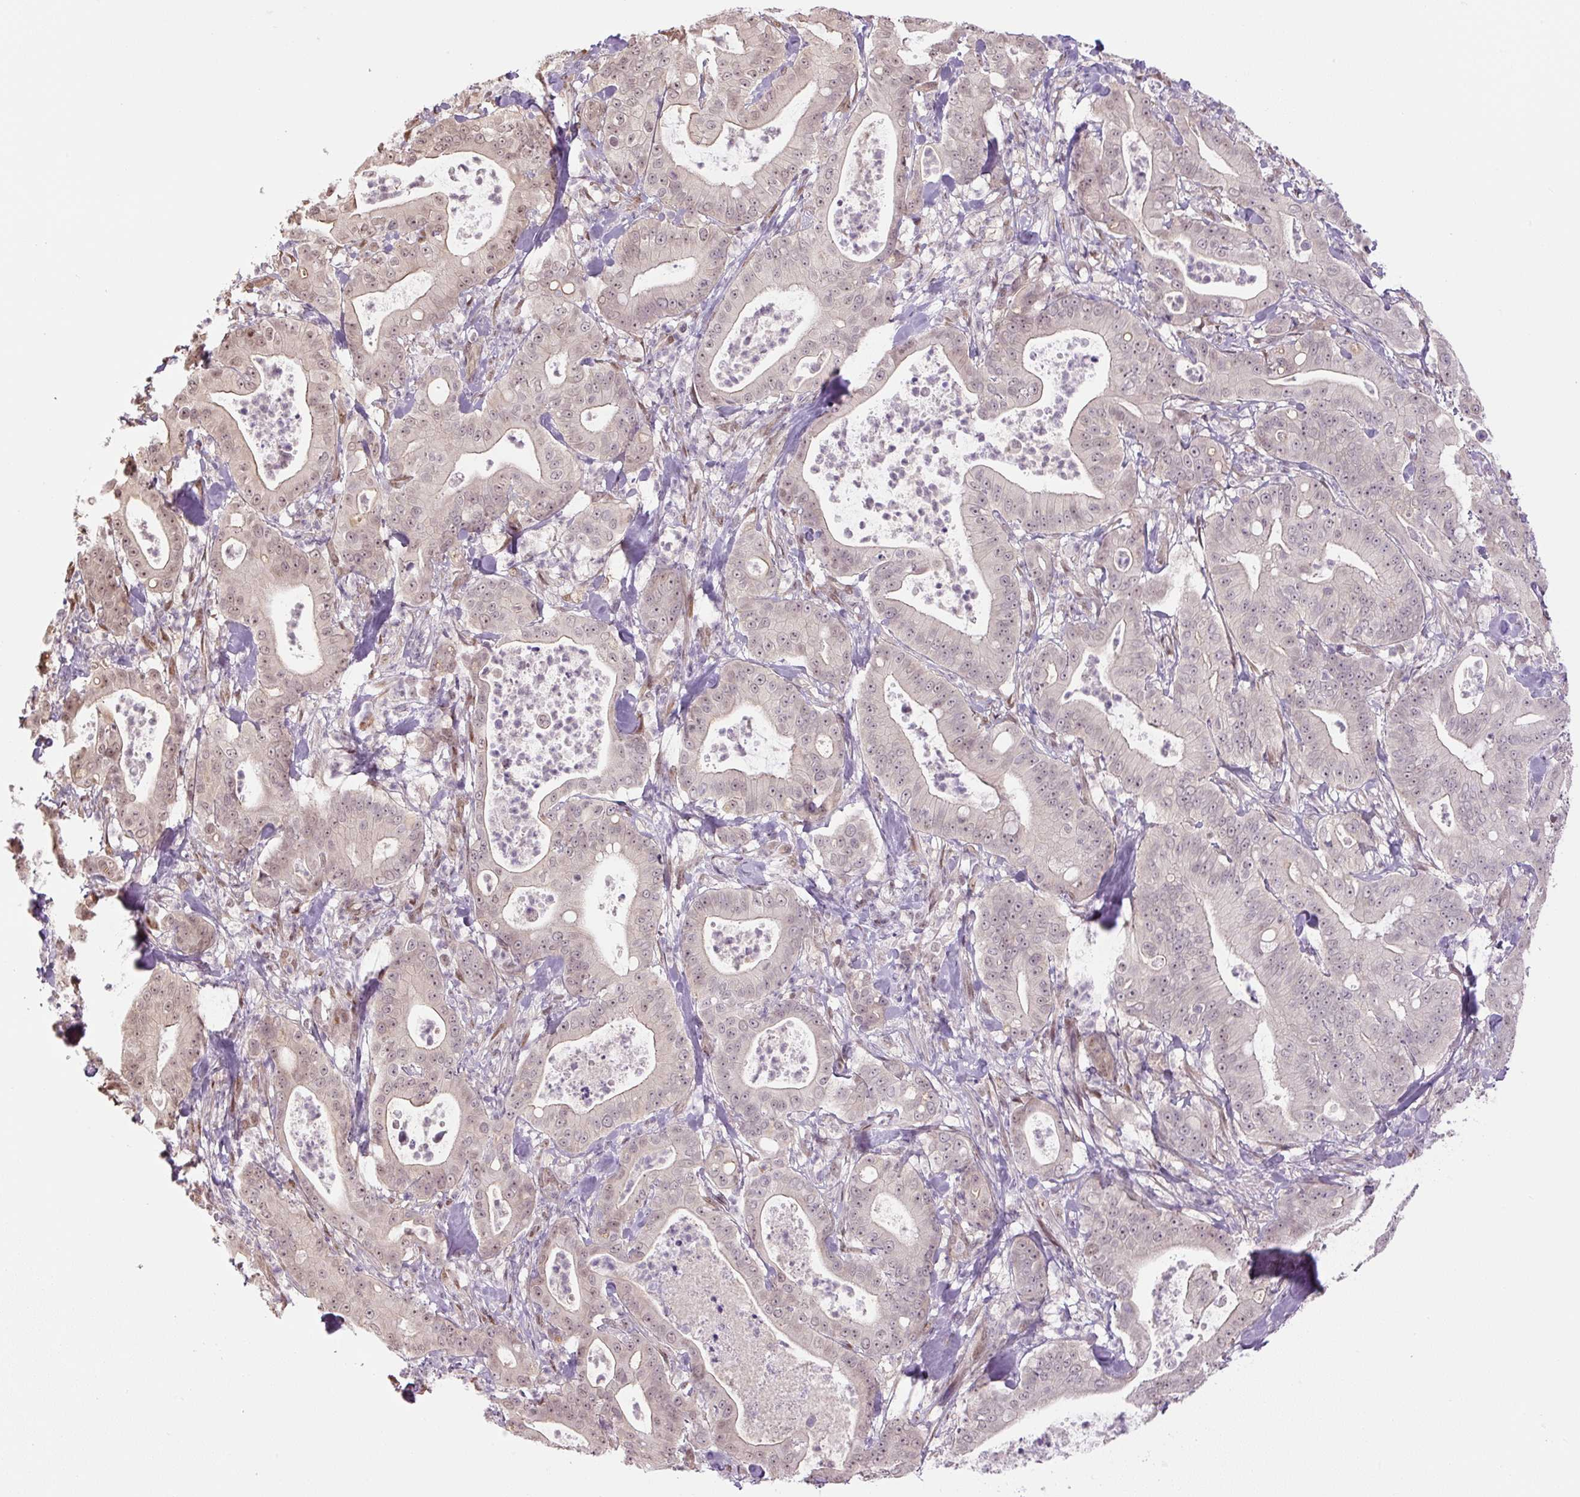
{"staining": {"intensity": "moderate", "quantity": "<25%", "location": "nuclear"}, "tissue": "pancreatic cancer", "cell_type": "Tumor cells", "image_type": "cancer", "snomed": [{"axis": "morphology", "description": "Adenocarcinoma, NOS"}, {"axis": "topography", "description": "Pancreas"}], "caption": "IHC staining of pancreatic adenocarcinoma, which demonstrates low levels of moderate nuclear expression in about <25% of tumor cells indicating moderate nuclear protein positivity. The staining was performed using DAB (brown) for protein detection and nuclei were counterstained in hematoxylin (blue).", "gene": "TCFL5", "patient": {"sex": "male", "age": 71}}